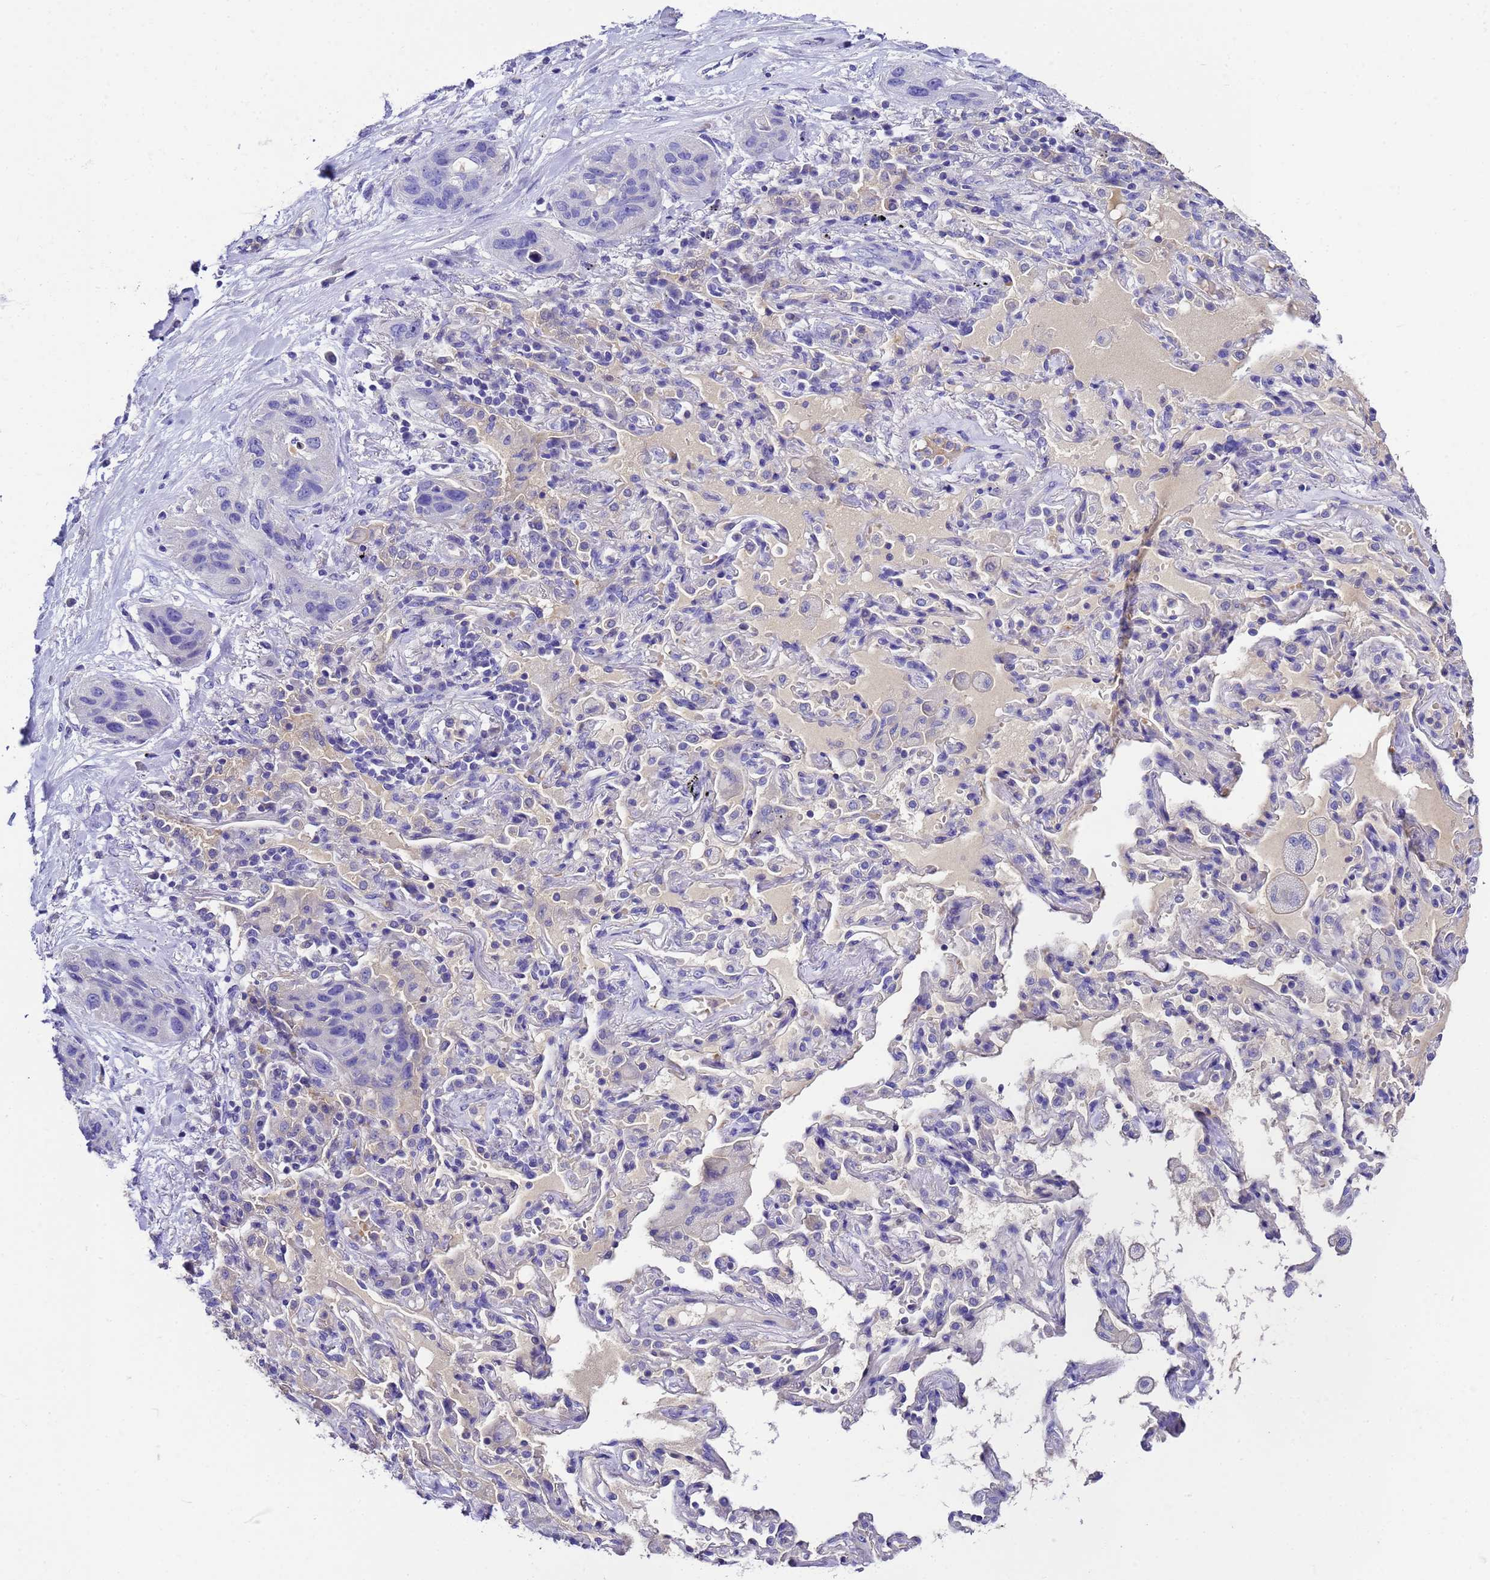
{"staining": {"intensity": "negative", "quantity": "none", "location": "none"}, "tissue": "lung cancer", "cell_type": "Tumor cells", "image_type": "cancer", "snomed": [{"axis": "morphology", "description": "Squamous cell carcinoma, NOS"}, {"axis": "topography", "description": "Lung"}], "caption": "Histopathology image shows no significant protein expression in tumor cells of lung cancer.", "gene": "UGT2A1", "patient": {"sex": "female", "age": 70}}